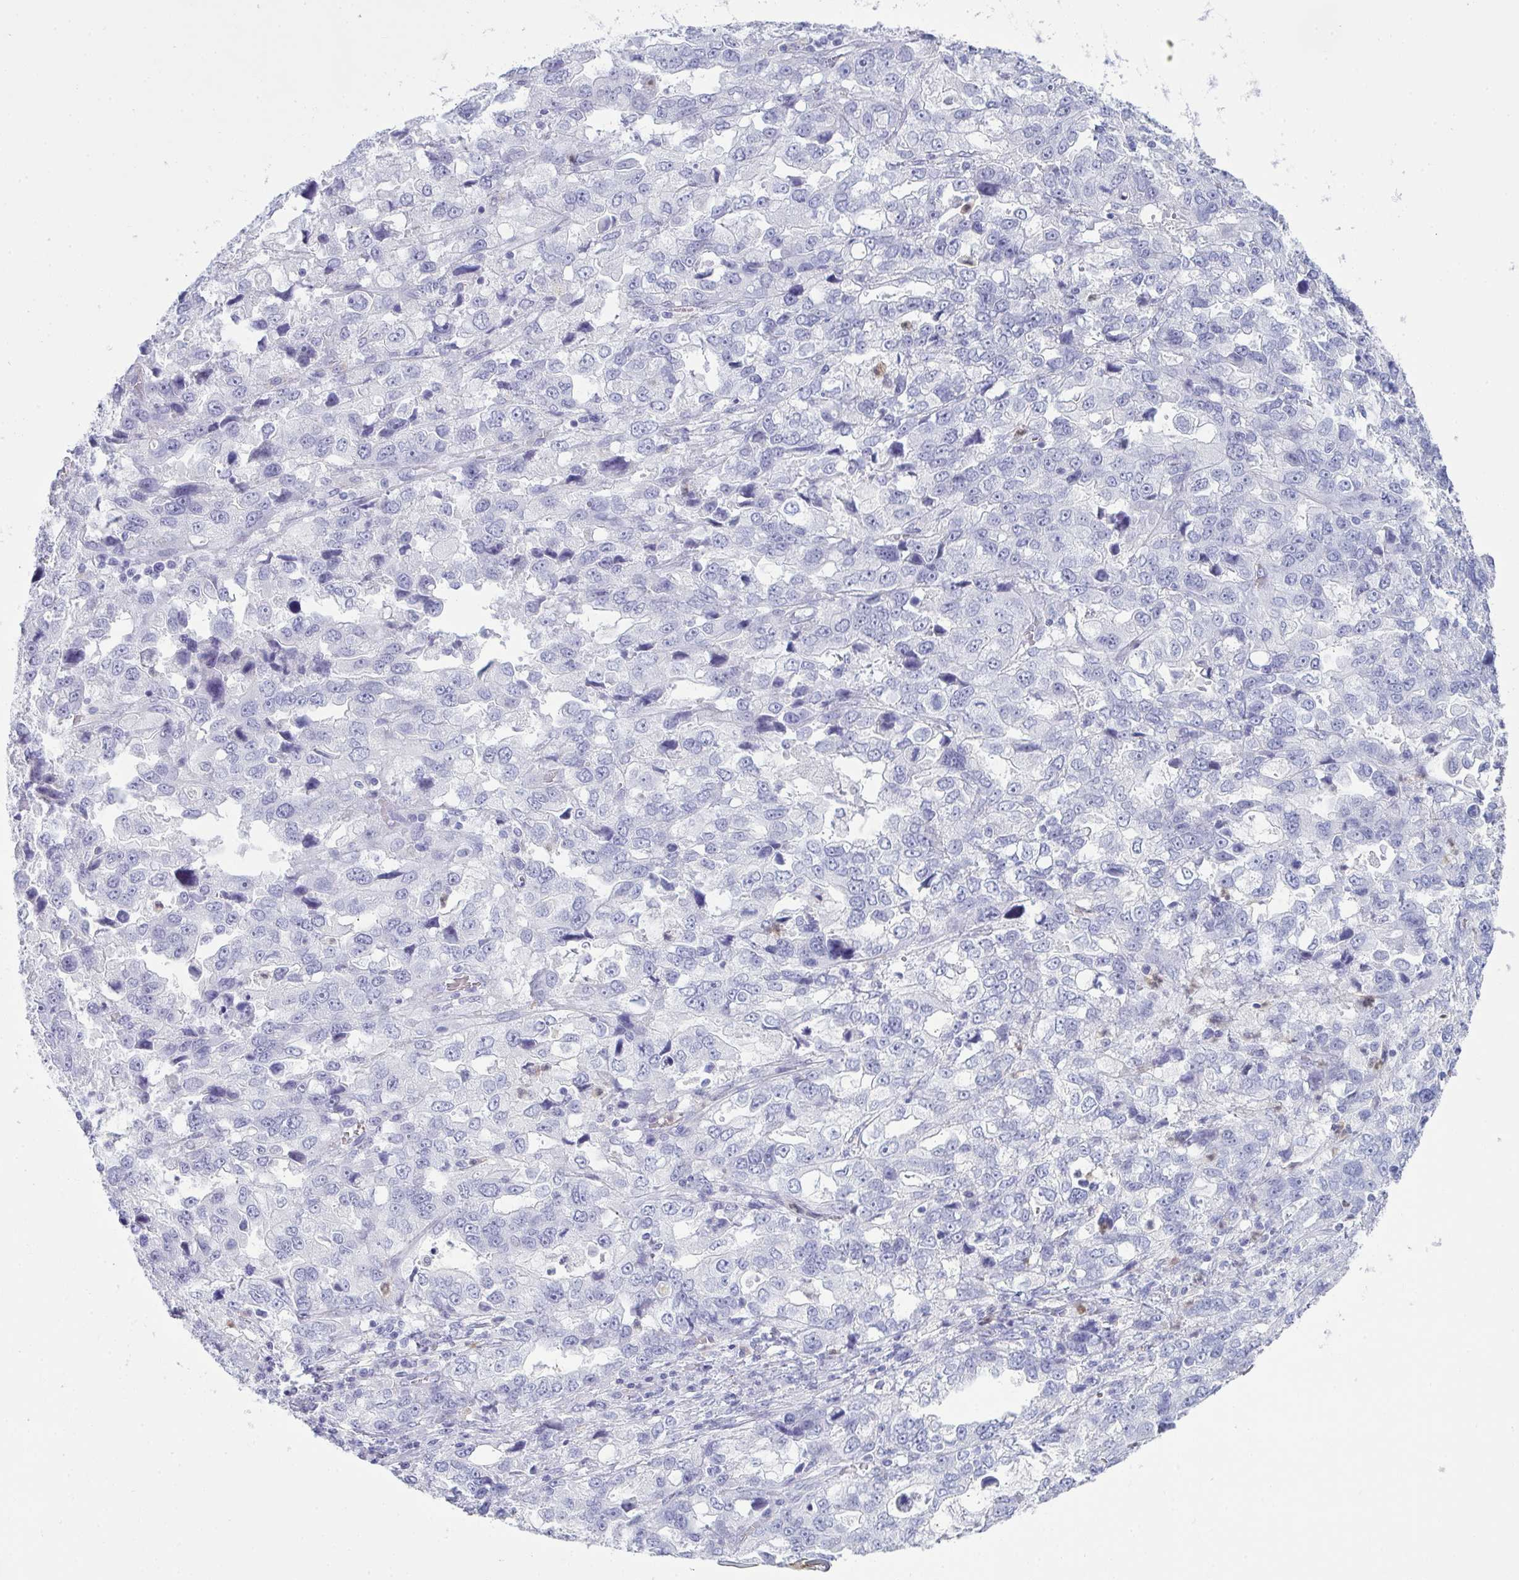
{"staining": {"intensity": "negative", "quantity": "none", "location": "none"}, "tissue": "stomach cancer", "cell_type": "Tumor cells", "image_type": "cancer", "snomed": [{"axis": "morphology", "description": "Adenocarcinoma, NOS"}, {"axis": "topography", "description": "Stomach, upper"}], "caption": "Image shows no significant protein positivity in tumor cells of stomach cancer (adenocarcinoma).", "gene": "SERPINB10", "patient": {"sex": "female", "age": 81}}